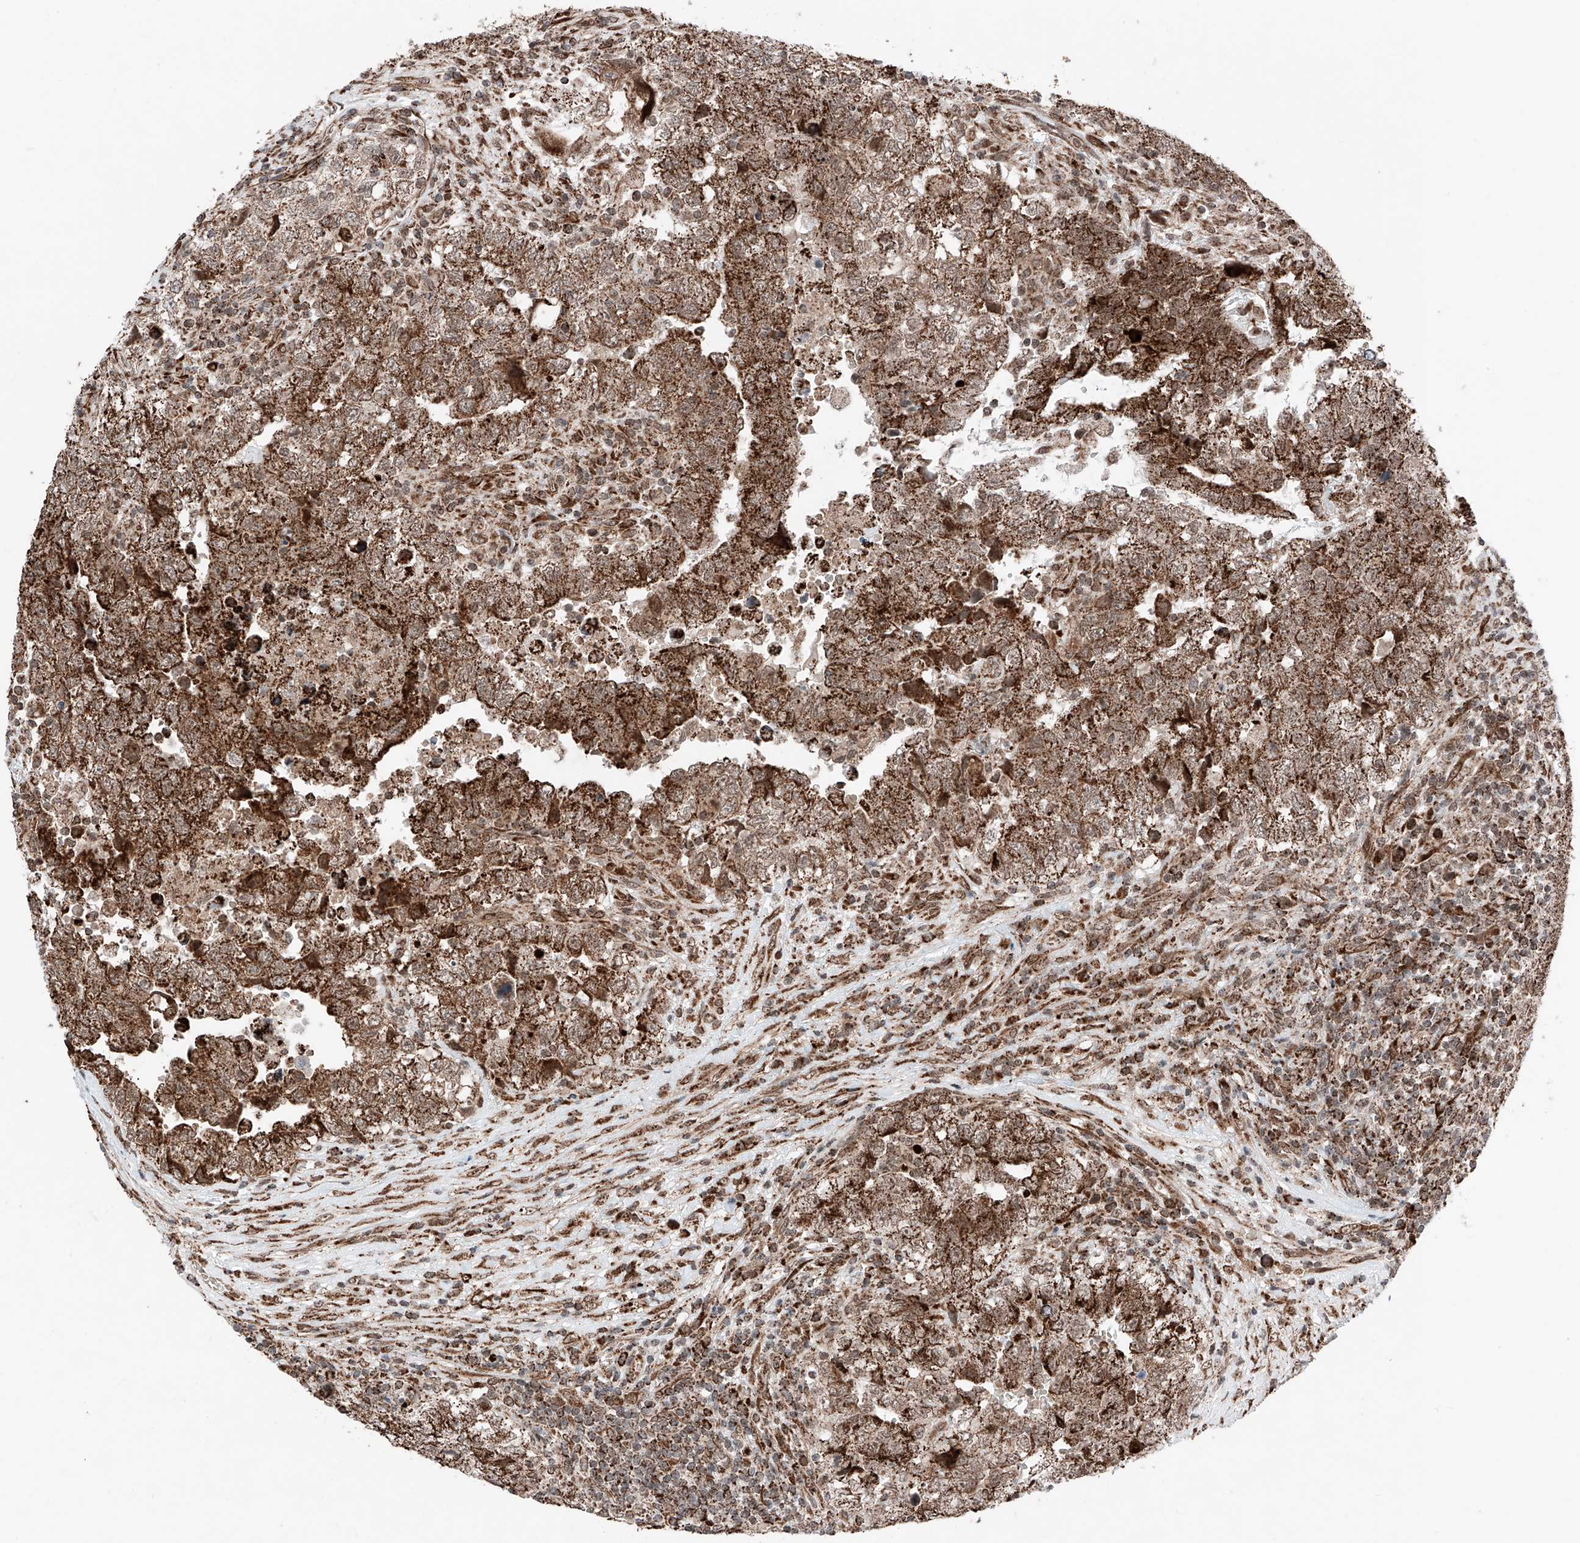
{"staining": {"intensity": "strong", "quantity": ">75%", "location": "cytoplasmic/membranous"}, "tissue": "testis cancer", "cell_type": "Tumor cells", "image_type": "cancer", "snomed": [{"axis": "morphology", "description": "Carcinoma, Embryonal, NOS"}, {"axis": "topography", "description": "Testis"}], "caption": "A histopathology image of testis embryonal carcinoma stained for a protein exhibits strong cytoplasmic/membranous brown staining in tumor cells.", "gene": "ZSCAN29", "patient": {"sex": "male", "age": 37}}